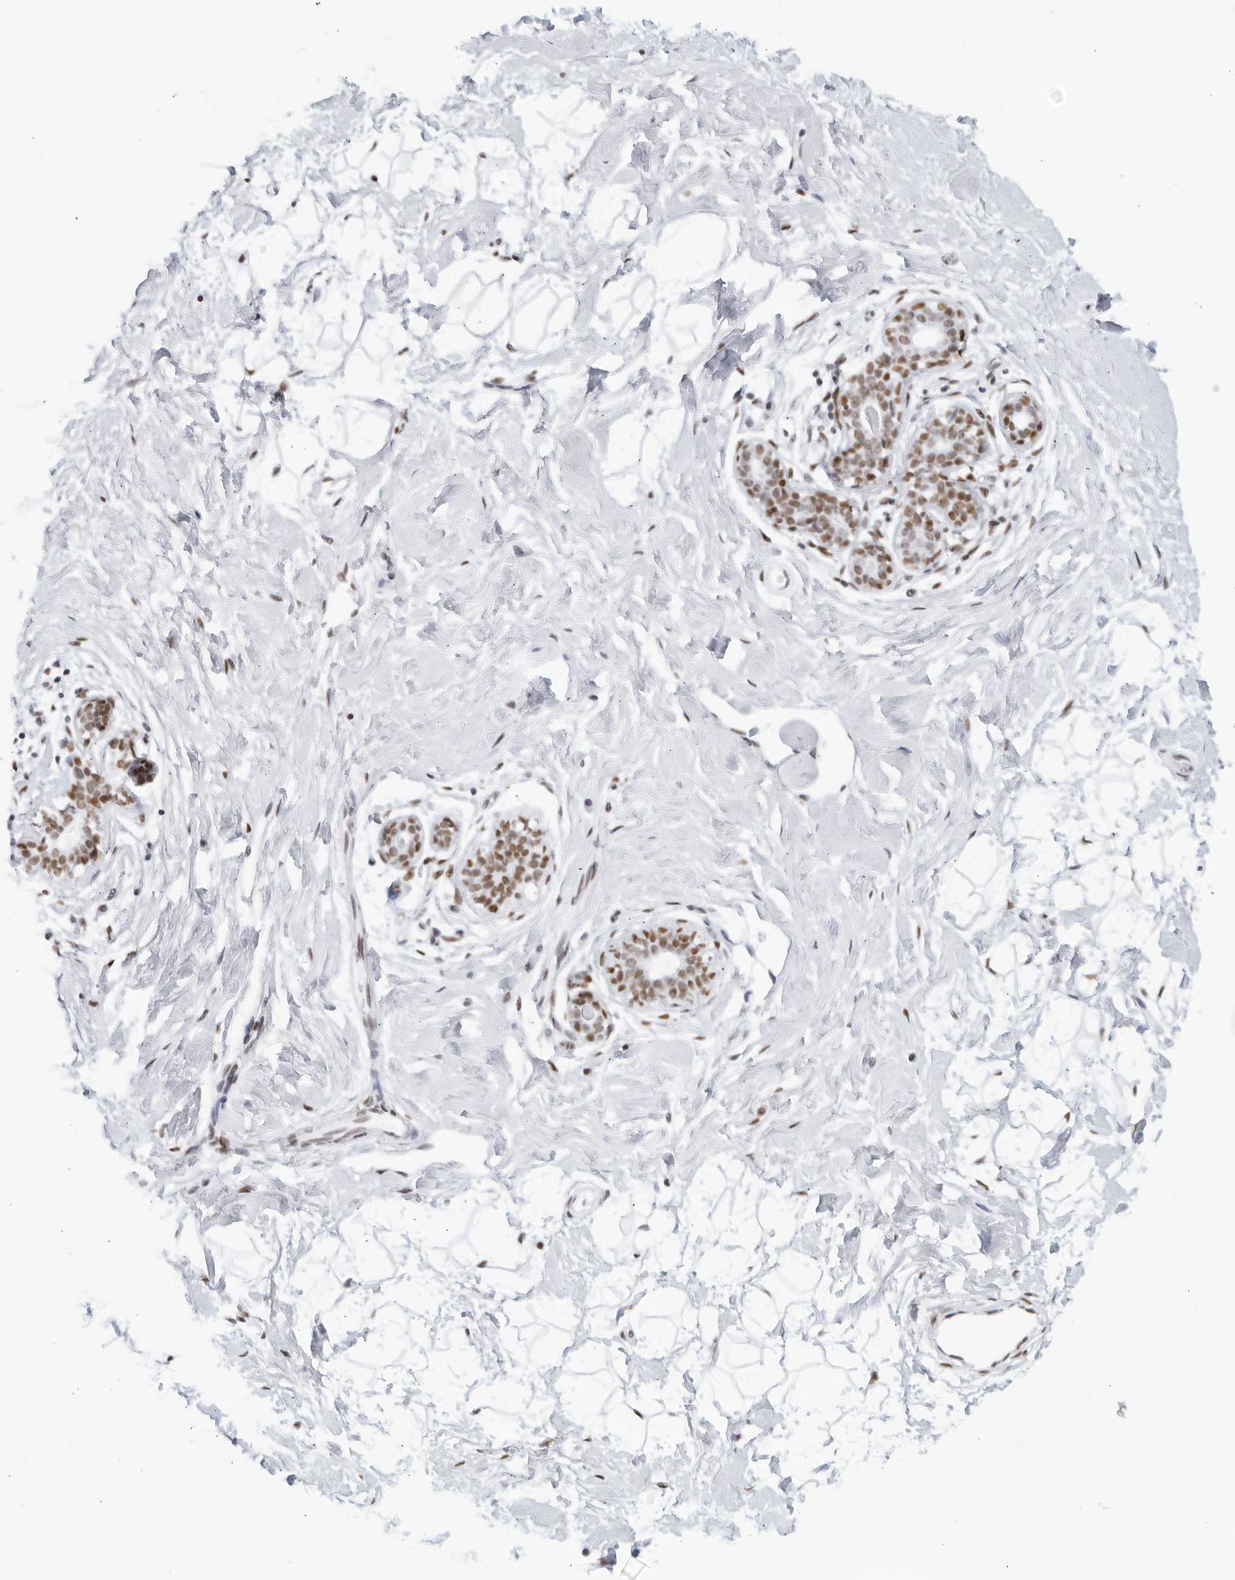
{"staining": {"intensity": "moderate", "quantity": ">75%", "location": "nuclear"}, "tissue": "breast", "cell_type": "Adipocytes", "image_type": "normal", "snomed": [{"axis": "morphology", "description": "Normal tissue, NOS"}, {"axis": "morphology", "description": "Adenoma, NOS"}, {"axis": "topography", "description": "Breast"}], "caption": "Immunohistochemical staining of benign breast displays medium levels of moderate nuclear staining in approximately >75% of adipocytes.", "gene": "HP1BP3", "patient": {"sex": "female", "age": 23}}